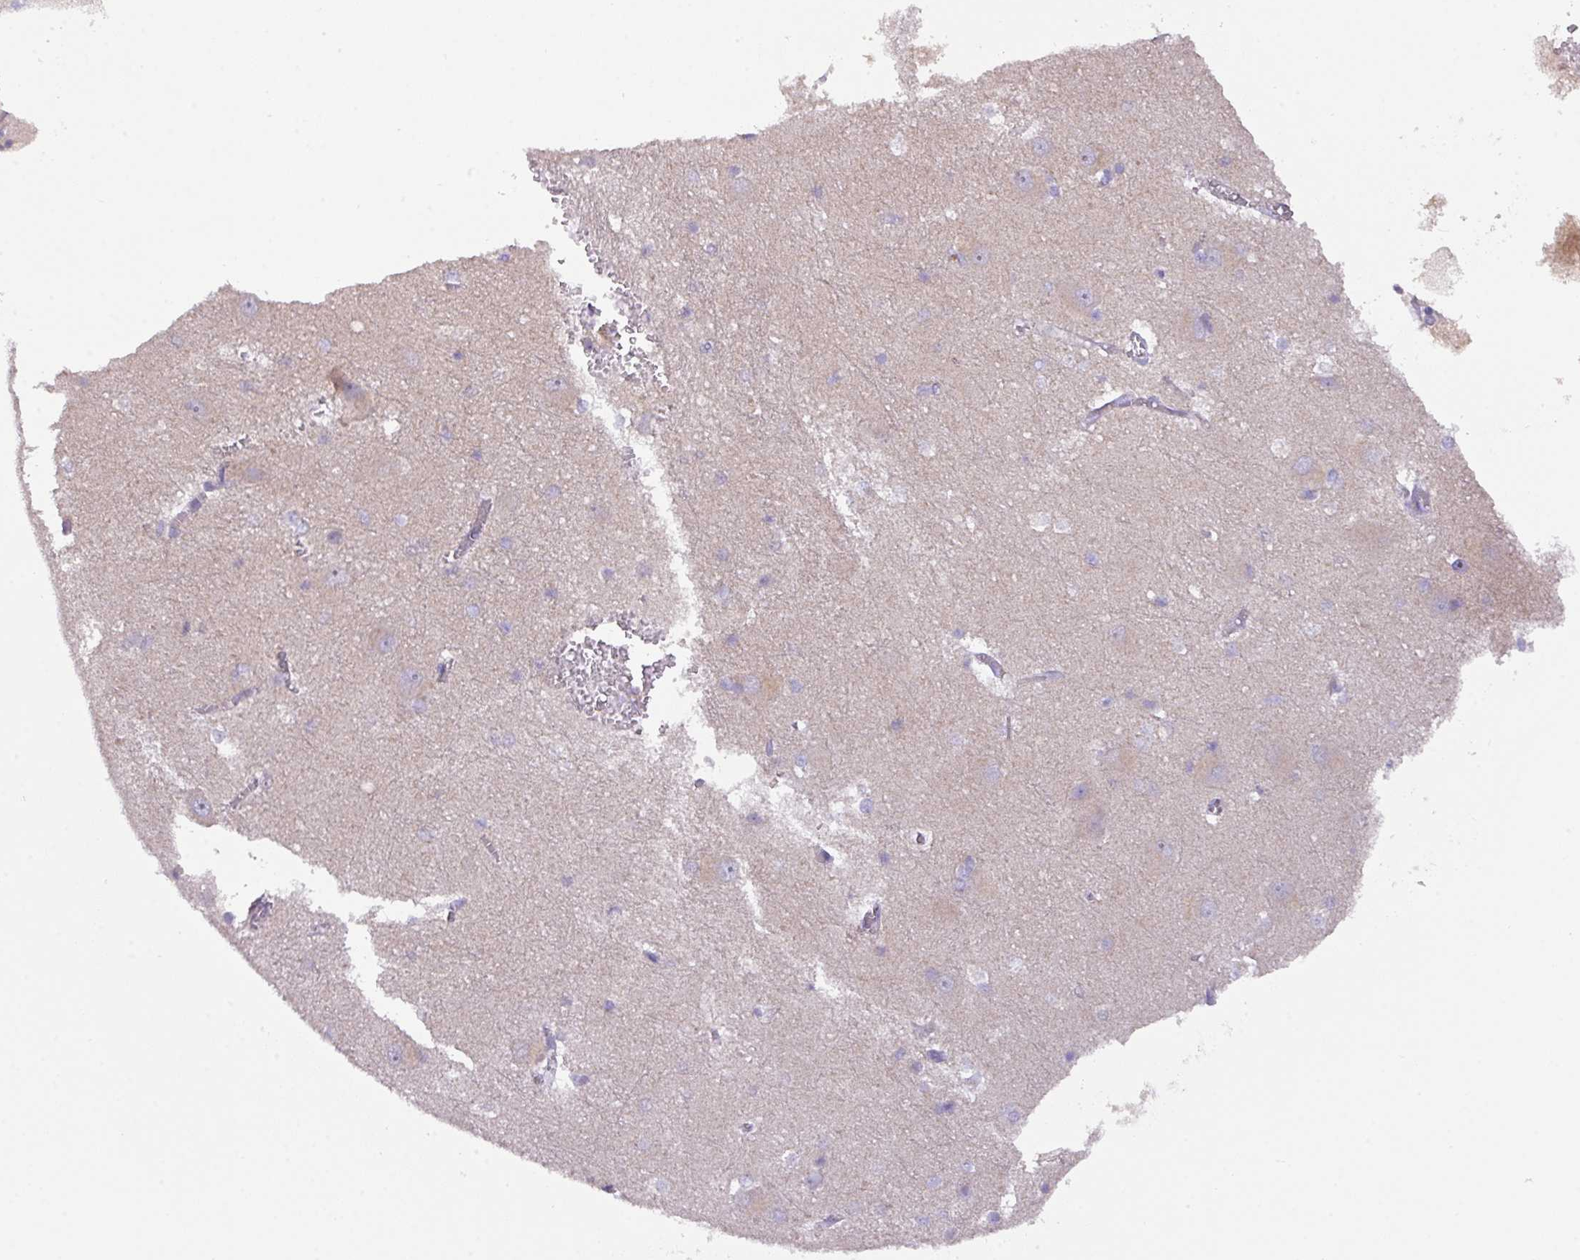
{"staining": {"intensity": "negative", "quantity": "none", "location": "none"}, "tissue": "hippocampus", "cell_type": "Glial cells", "image_type": "normal", "snomed": [{"axis": "morphology", "description": "Normal tissue, NOS"}, {"axis": "topography", "description": "Hippocampus"}], "caption": "Glial cells show no significant expression in normal hippocampus. Brightfield microscopy of IHC stained with DAB (3,3'-diaminobenzidine) (brown) and hematoxylin (blue), captured at high magnification.", "gene": "ZNF394", "patient": {"sex": "female", "age": 64}}